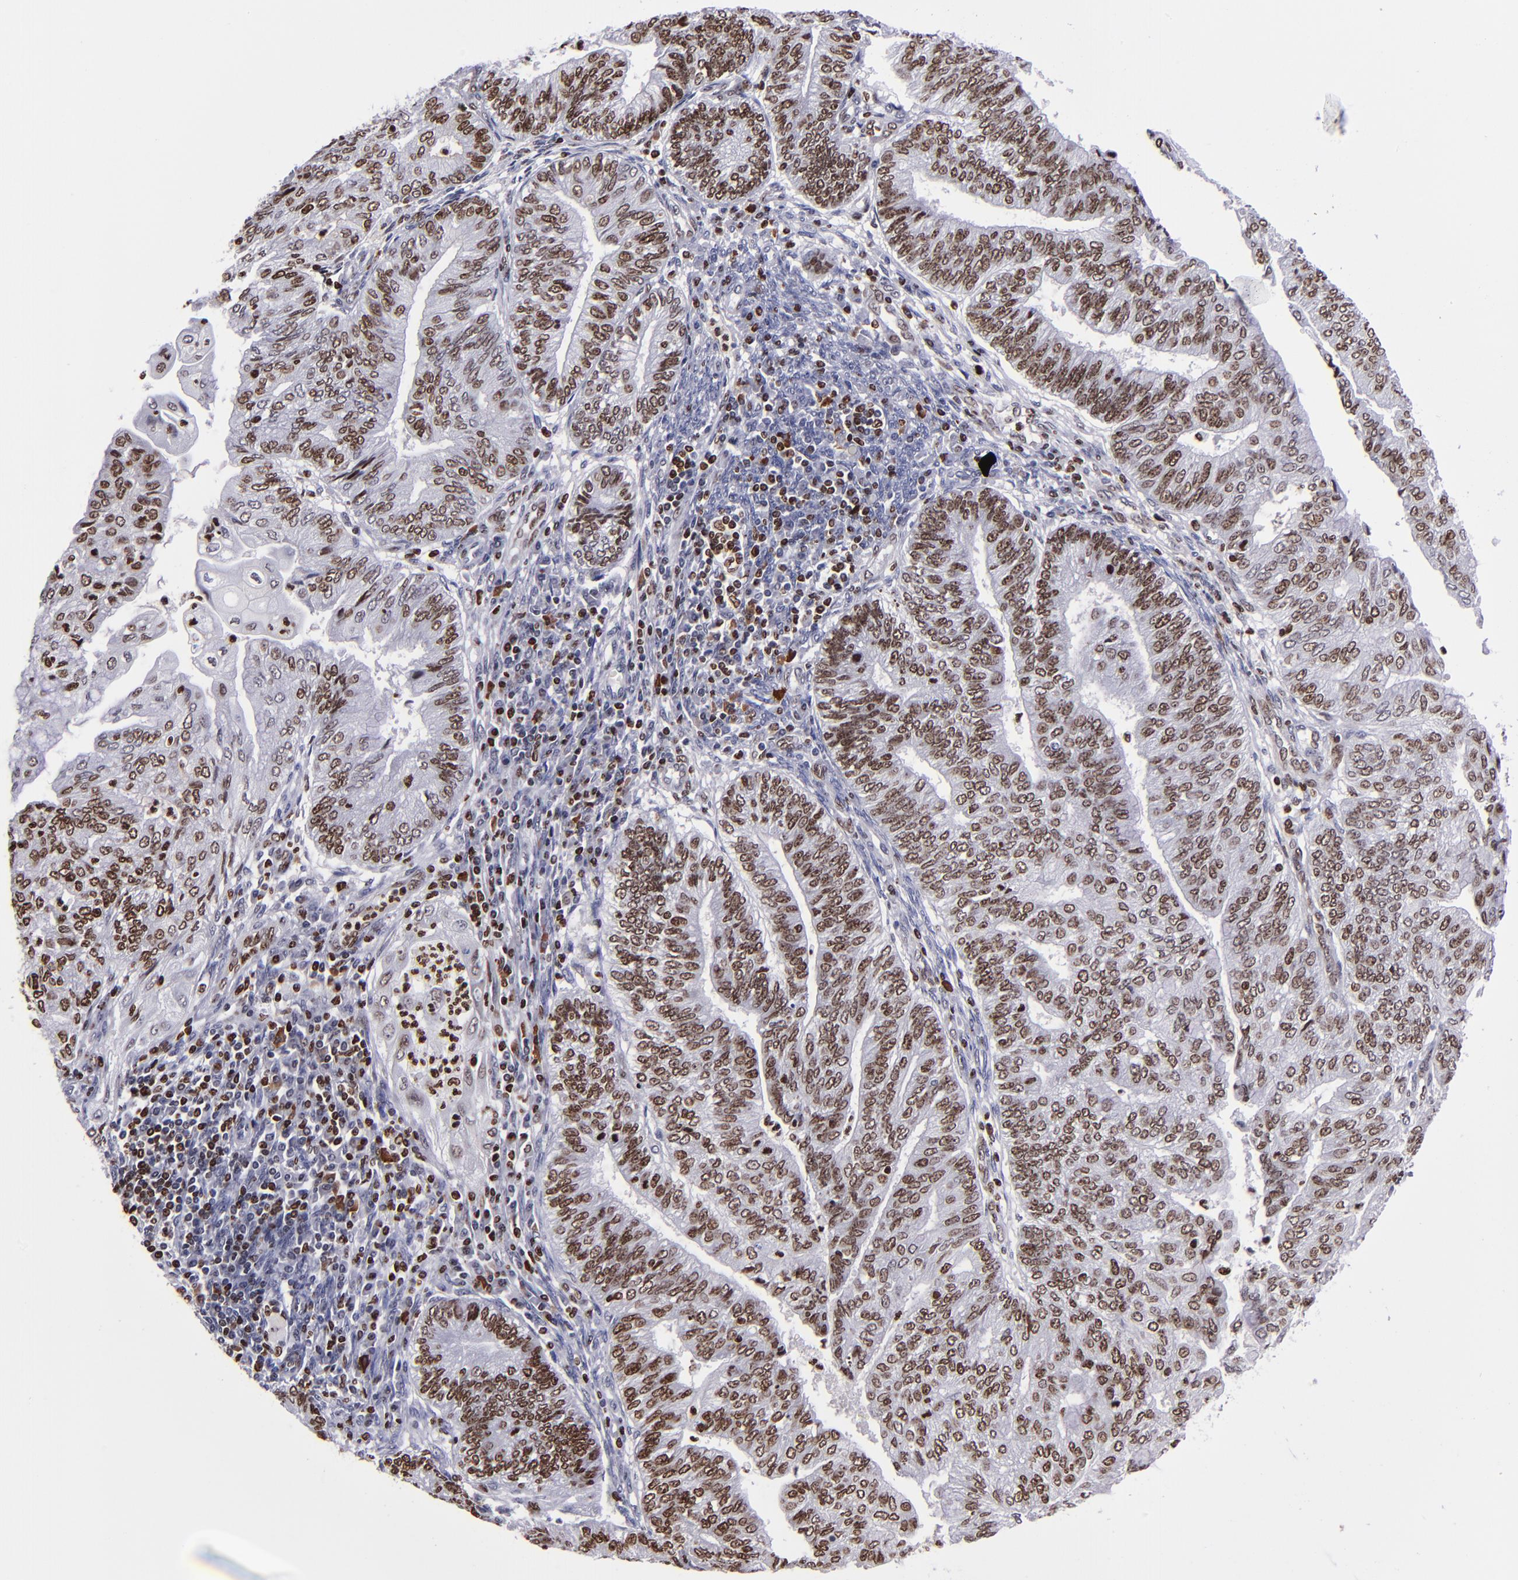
{"staining": {"intensity": "moderate", "quantity": ">75%", "location": "nuclear"}, "tissue": "endometrial cancer", "cell_type": "Tumor cells", "image_type": "cancer", "snomed": [{"axis": "morphology", "description": "Adenocarcinoma, NOS"}, {"axis": "topography", "description": "Endometrium"}], "caption": "Moderate nuclear expression for a protein is appreciated in about >75% of tumor cells of endometrial cancer (adenocarcinoma) using IHC.", "gene": "CDKL5", "patient": {"sex": "female", "age": 59}}